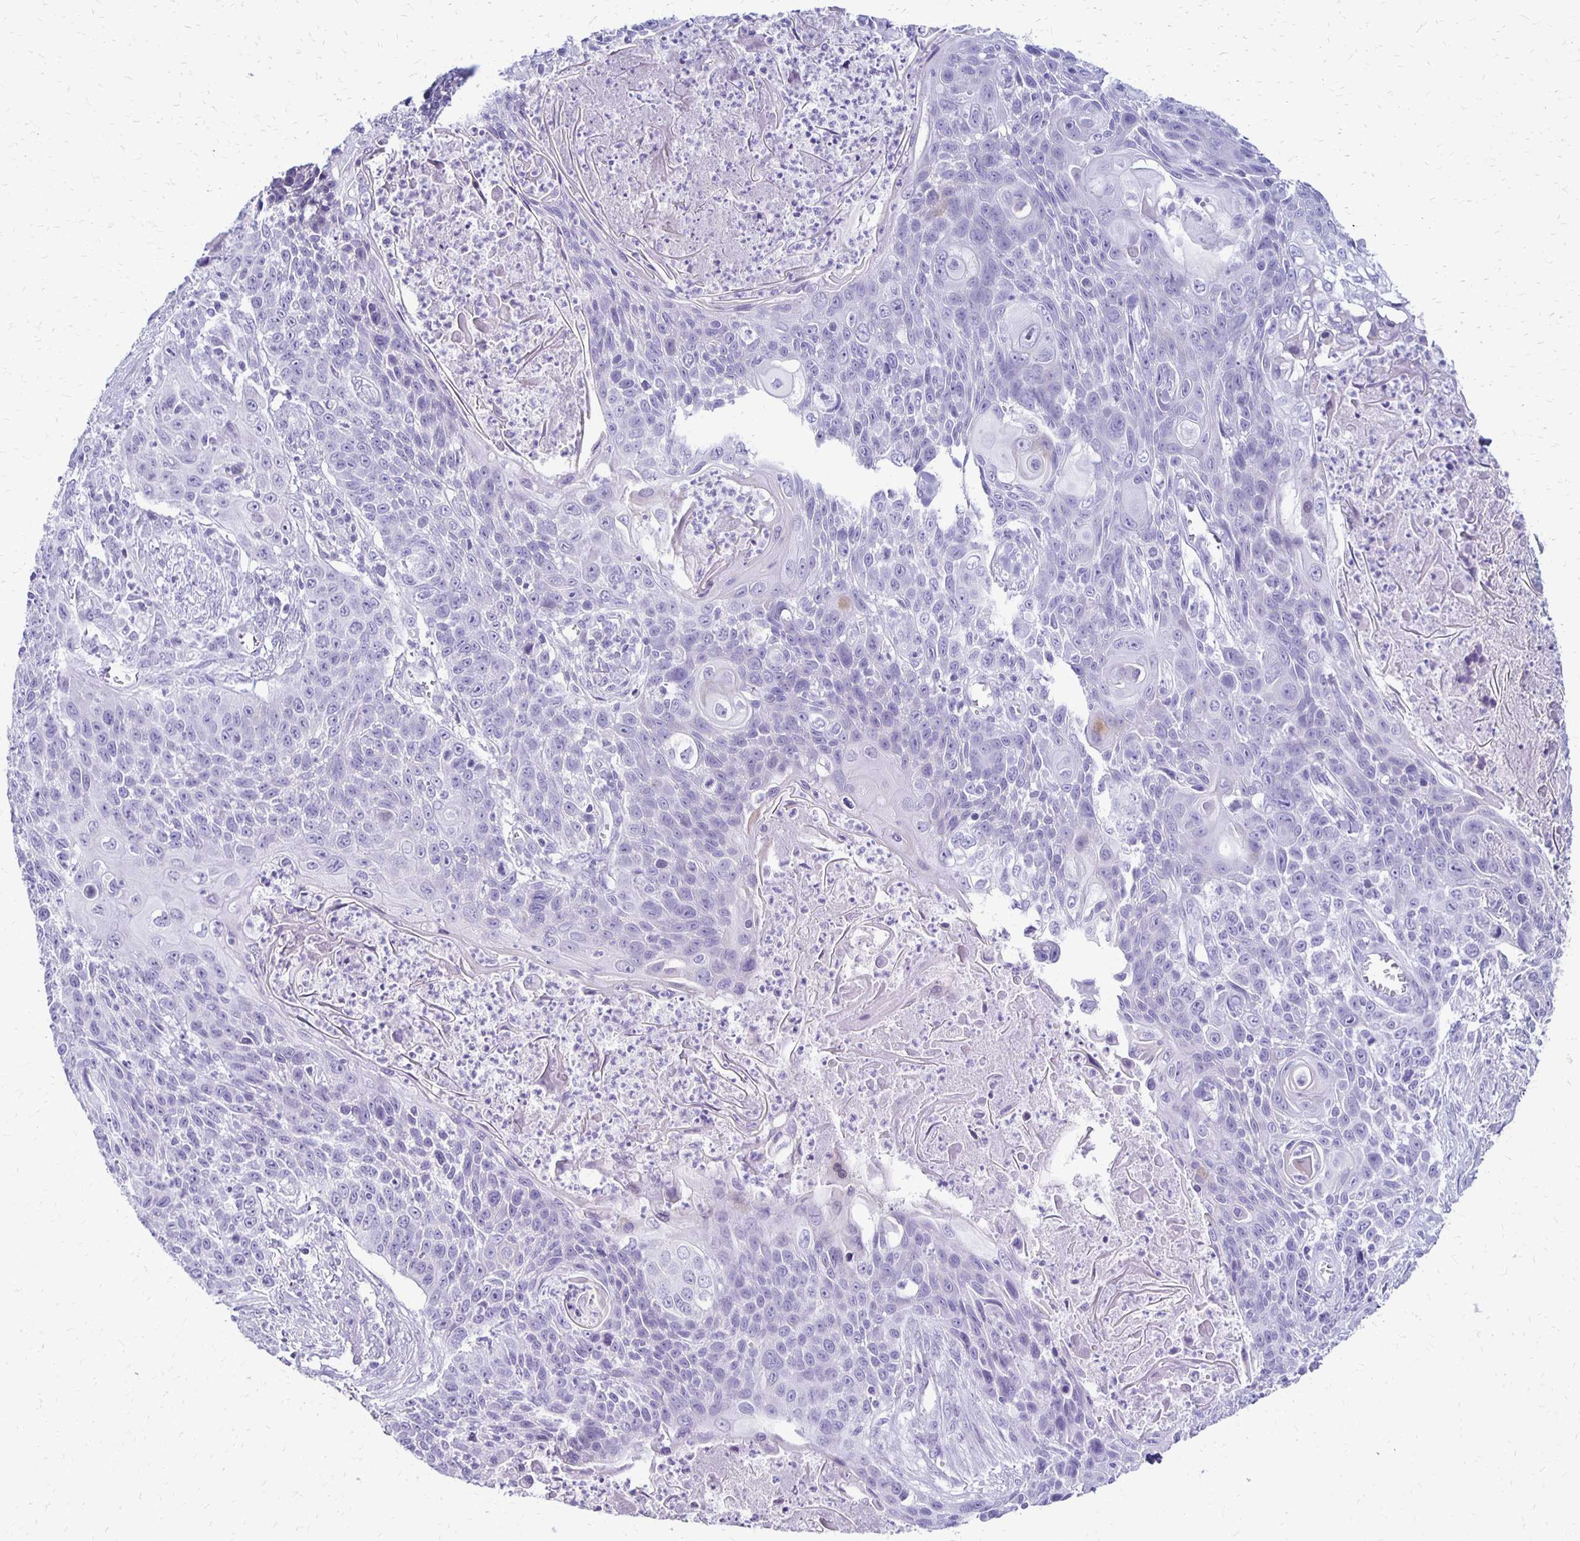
{"staining": {"intensity": "negative", "quantity": "none", "location": "none"}, "tissue": "lung cancer", "cell_type": "Tumor cells", "image_type": "cancer", "snomed": [{"axis": "morphology", "description": "Squamous cell carcinoma, NOS"}, {"axis": "morphology", "description": "Squamous cell carcinoma, metastatic, NOS"}, {"axis": "topography", "description": "Lung"}, {"axis": "topography", "description": "Pleura, NOS"}], "caption": "An immunohistochemistry (IHC) histopathology image of lung cancer (squamous cell carcinoma) is shown. There is no staining in tumor cells of lung cancer (squamous cell carcinoma). The staining was performed using DAB to visualize the protein expression in brown, while the nuclei were stained in blue with hematoxylin (Magnification: 20x).", "gene": "RYR1", "patient": {"sex": "male", "age": 72}}